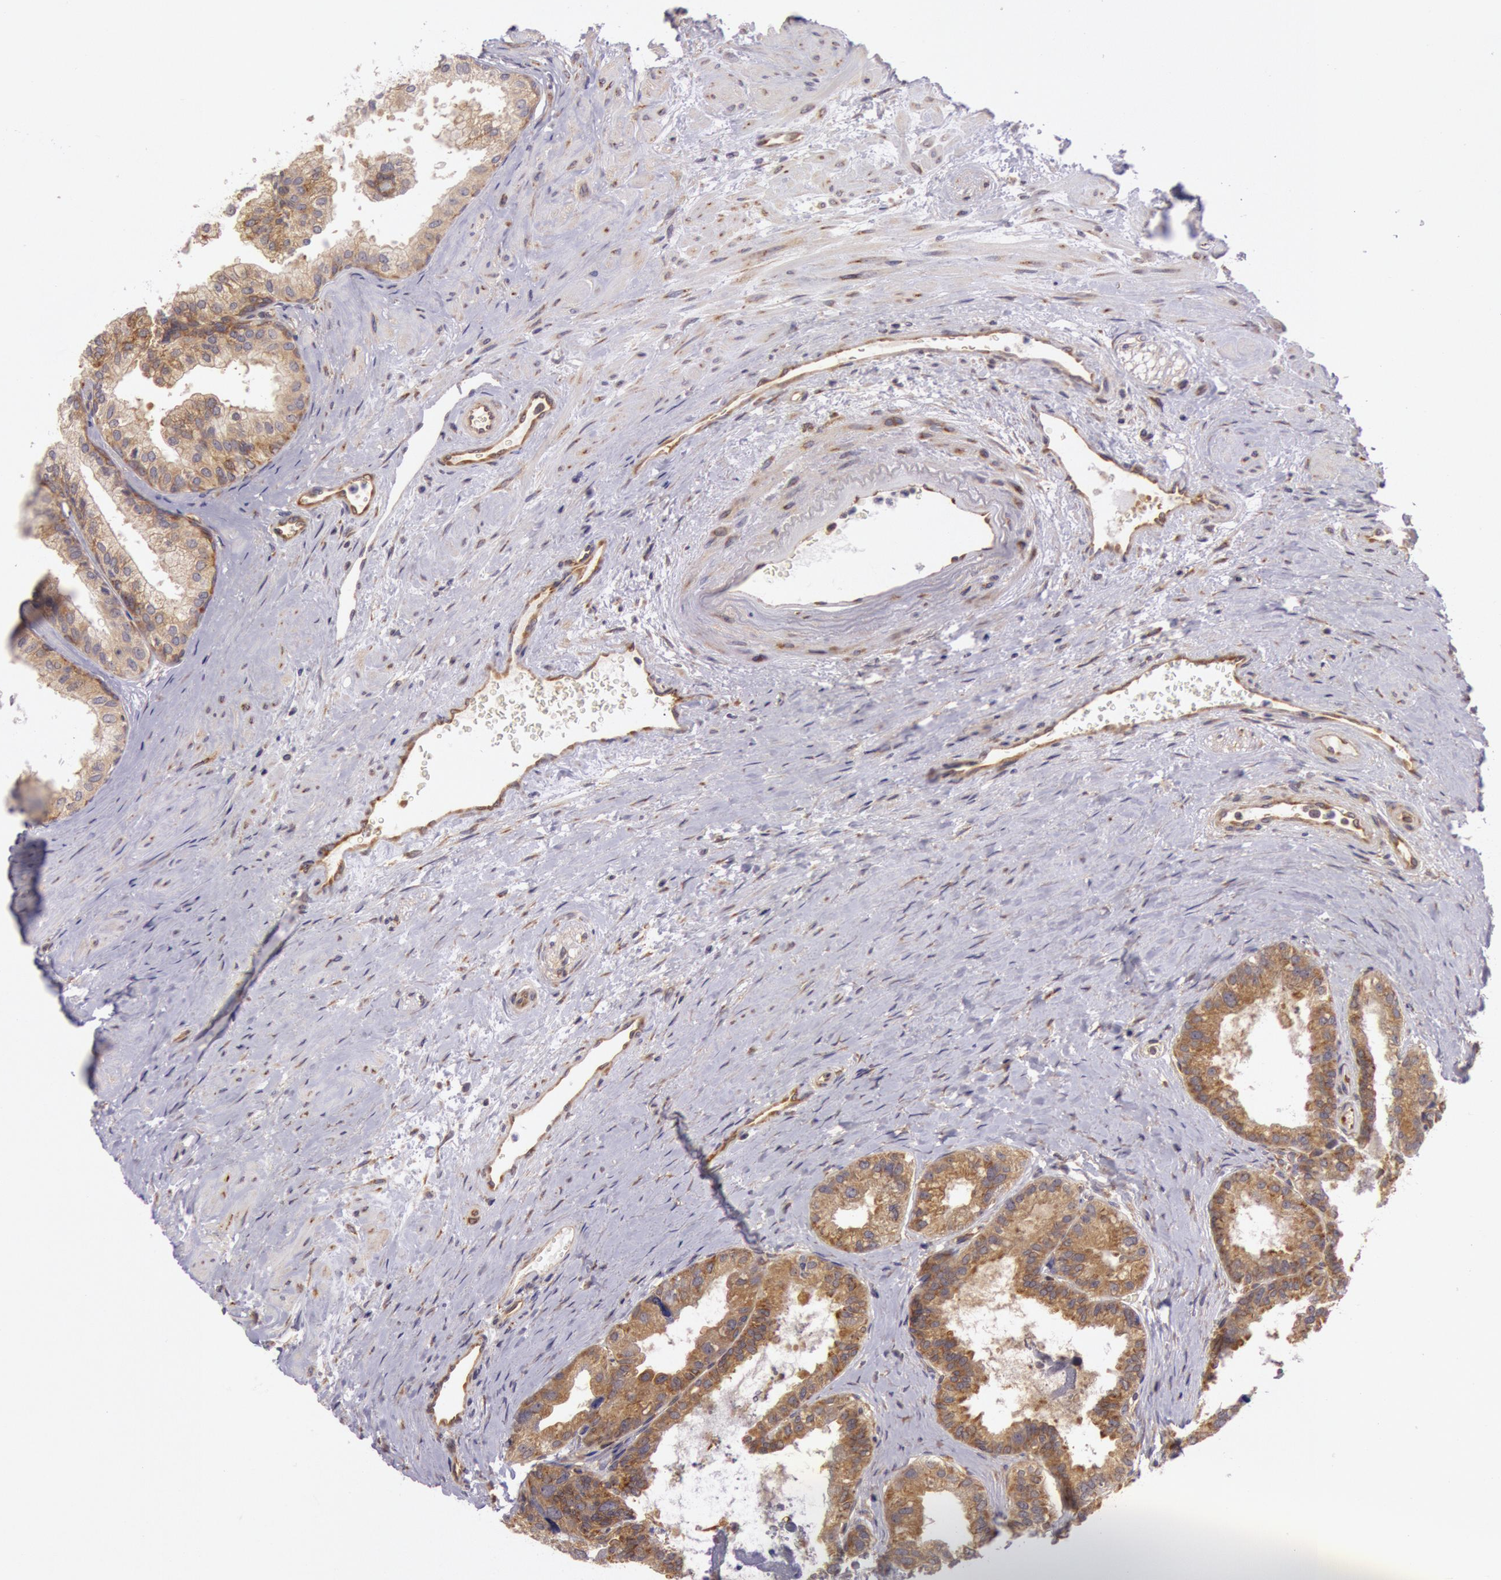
{"staining": {"intensity": "moderate", "quantity": ">75%", "location": "cytoplasmic/membranous"}, "tissue": "prostate", "cell_type": "Glandular cells", "image_type": "normal", "snomed": [{"axis": "morphology", "description": "Normal tissue, NOS"}, {"axis": "topography", "description": "Prostate"}], "caption": "Protein staining by immunohistochemistry (IHC) displays moderate cytoplasmic/membranous positivity in about >75% of glandular cells in unremarkable prostate.", "gene": "CHUK", "patient": {"sex": "male", "age": 60}}